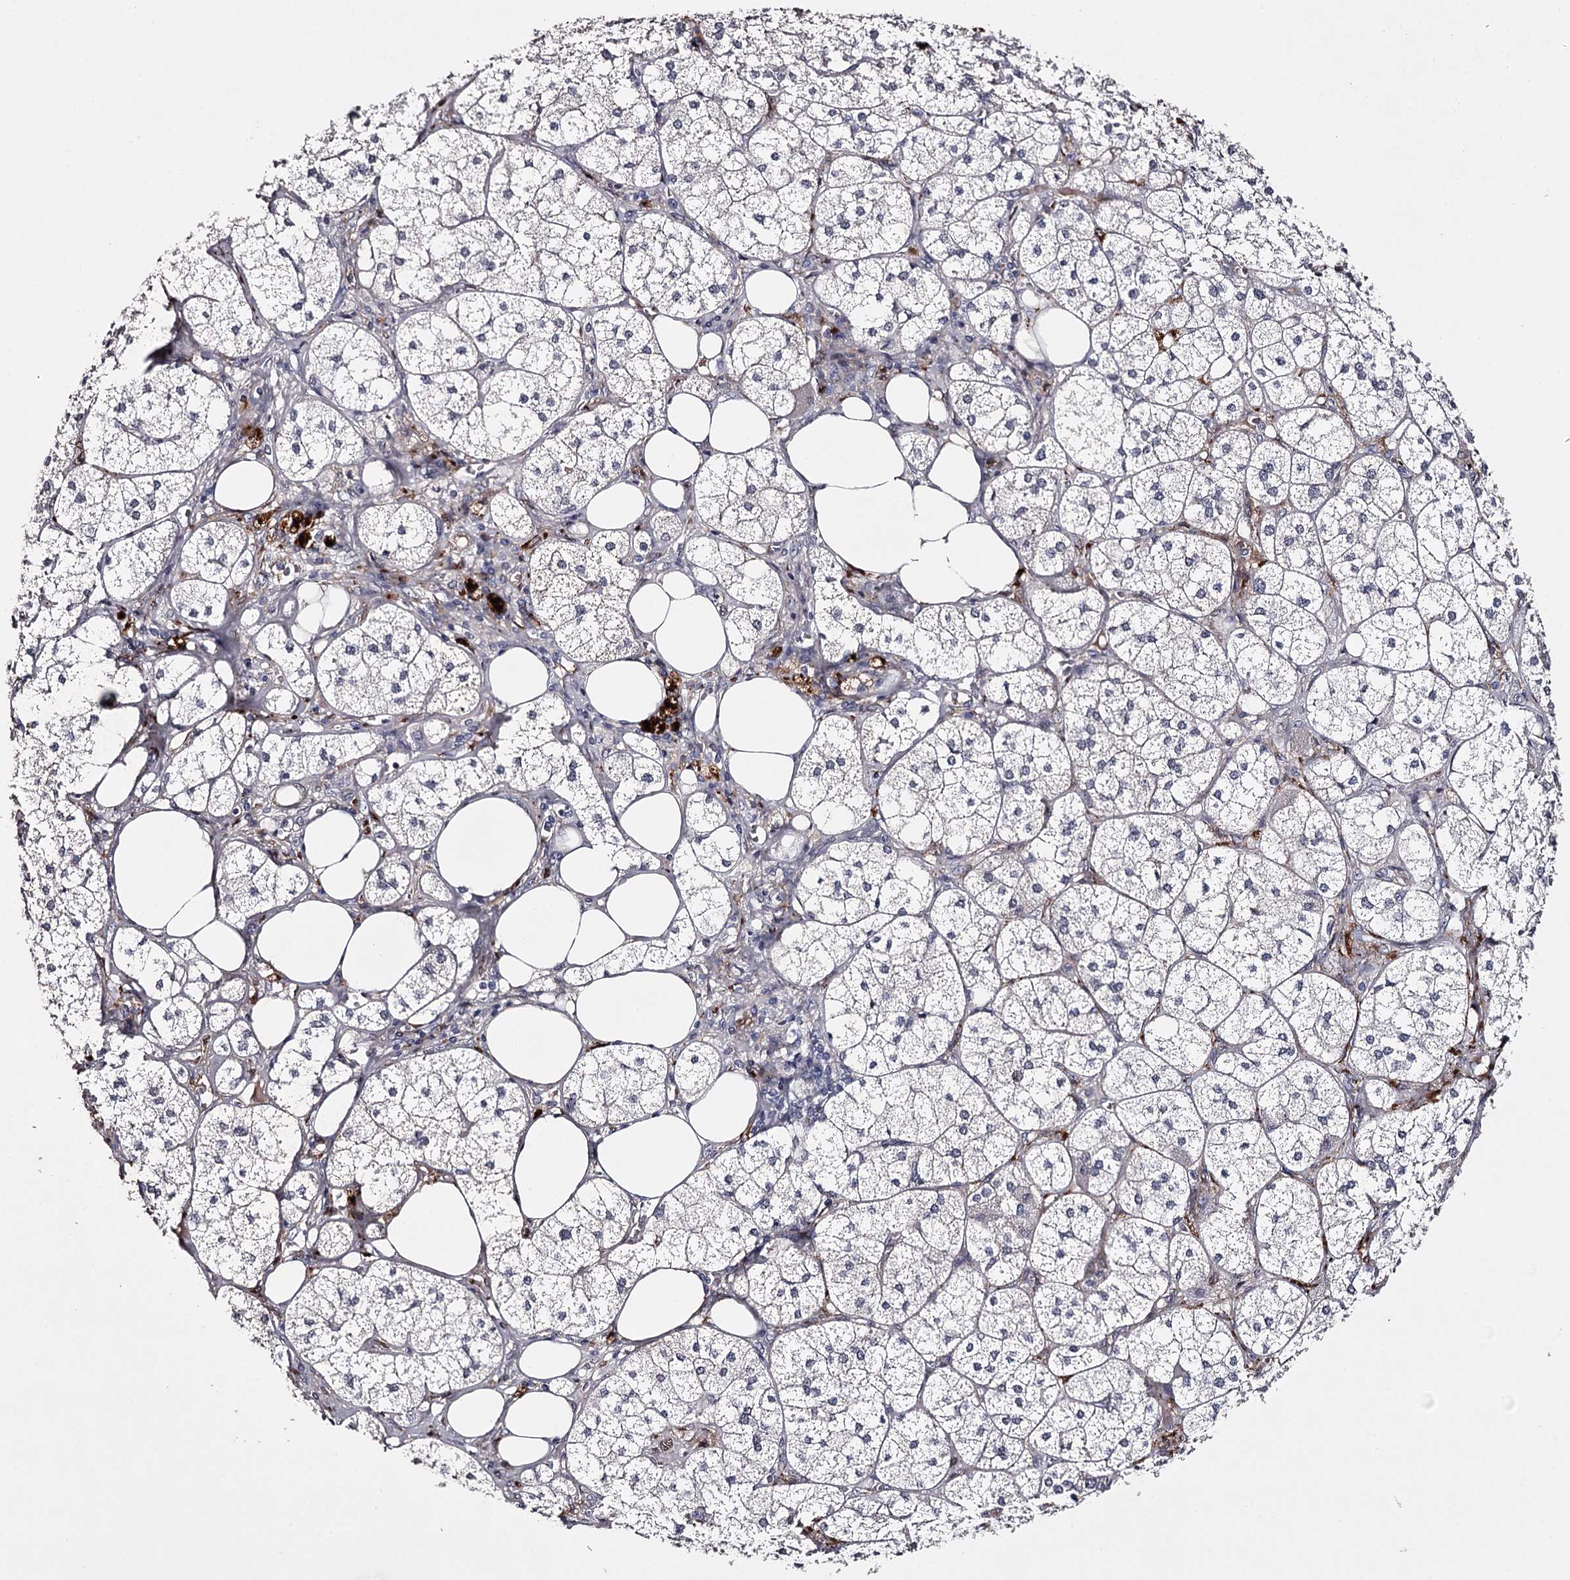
{"staining": {"intensity": "moderate", "quantity": "<25%", "location": "cytoplasmic/membranous"}, "tissue": "adrenal gland", "cell_type": "Glandular cells", "image_type": "normal", "snomed": [{"axis": "morphology", "description": "Normal tissue, NOS"}, {"axis": "topography", "description": "Adrenal gland"}], "caption": "Adrenal gland stained with DAB (3,3'-diaminobenzidine) immunohistochemistry shows low levels of moderate cytoplasmic/membranous expression in approximately <25% of glandular cells.", "gene": "FDXACB1", "patient": {"sex": "female", "age": 61}}